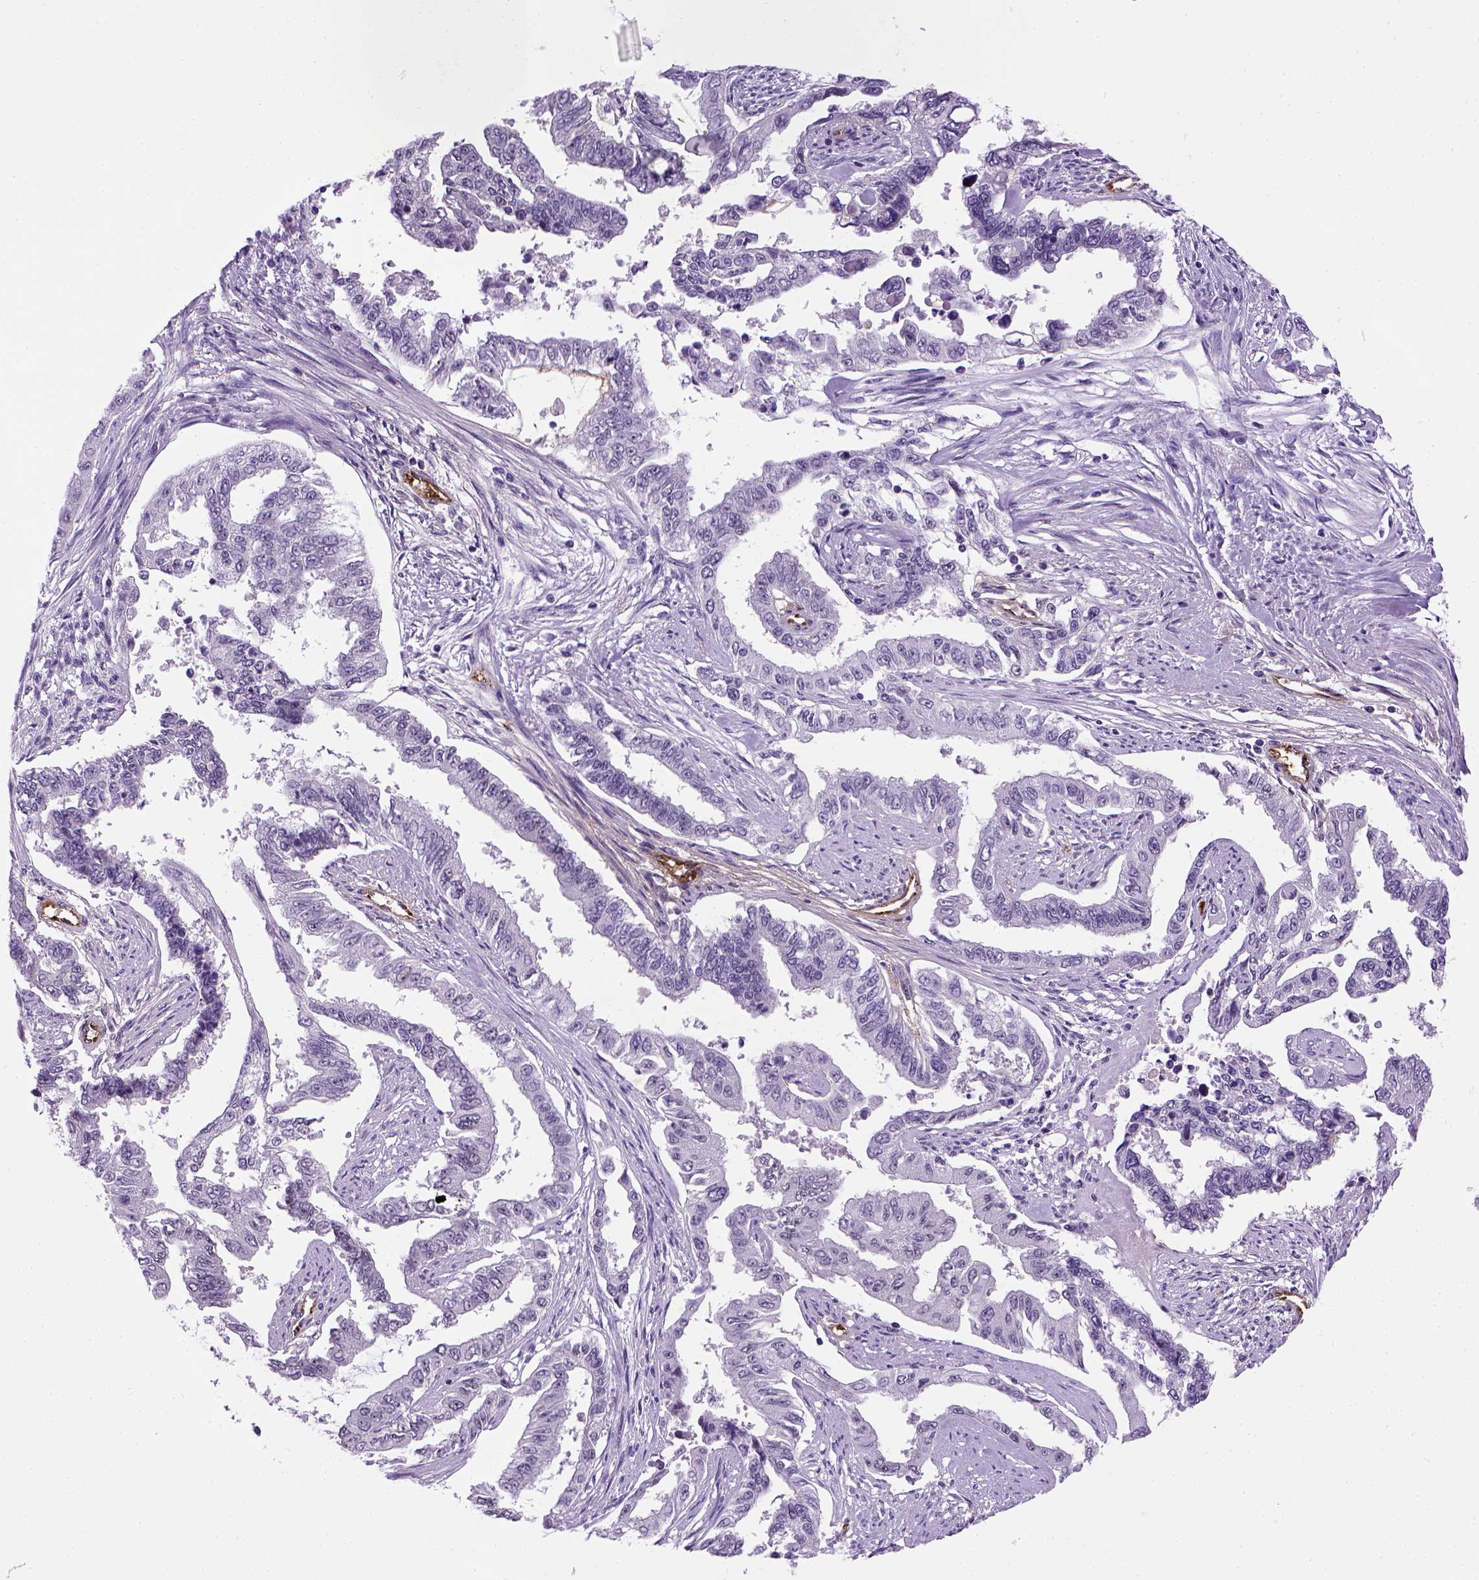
{"staining": {"intensity": "negative", "quantity": "none", "location": "none"}, "tissue": "endometrial cancer", "cell_type": "Tumor cells", "image_type": "cancer", "snomed": [{"axis": "morphology", "description": "Adenocarcinoma, NOS"}, {"axis": "topography", "description": "Uterus"}], "caption": "This photomicrograph is of adenocarcinoma (endometrial) stained with immunohistochemistry (IHC) to label a protein in brown with the nuclei are counter-stained blue. There is no expression in tumor cells. (DAB immunohistochemistry visualized using brightfield microscopy, high magnification).", "gene": "VWF", "patient": {"sex": "female", "age": 59}}